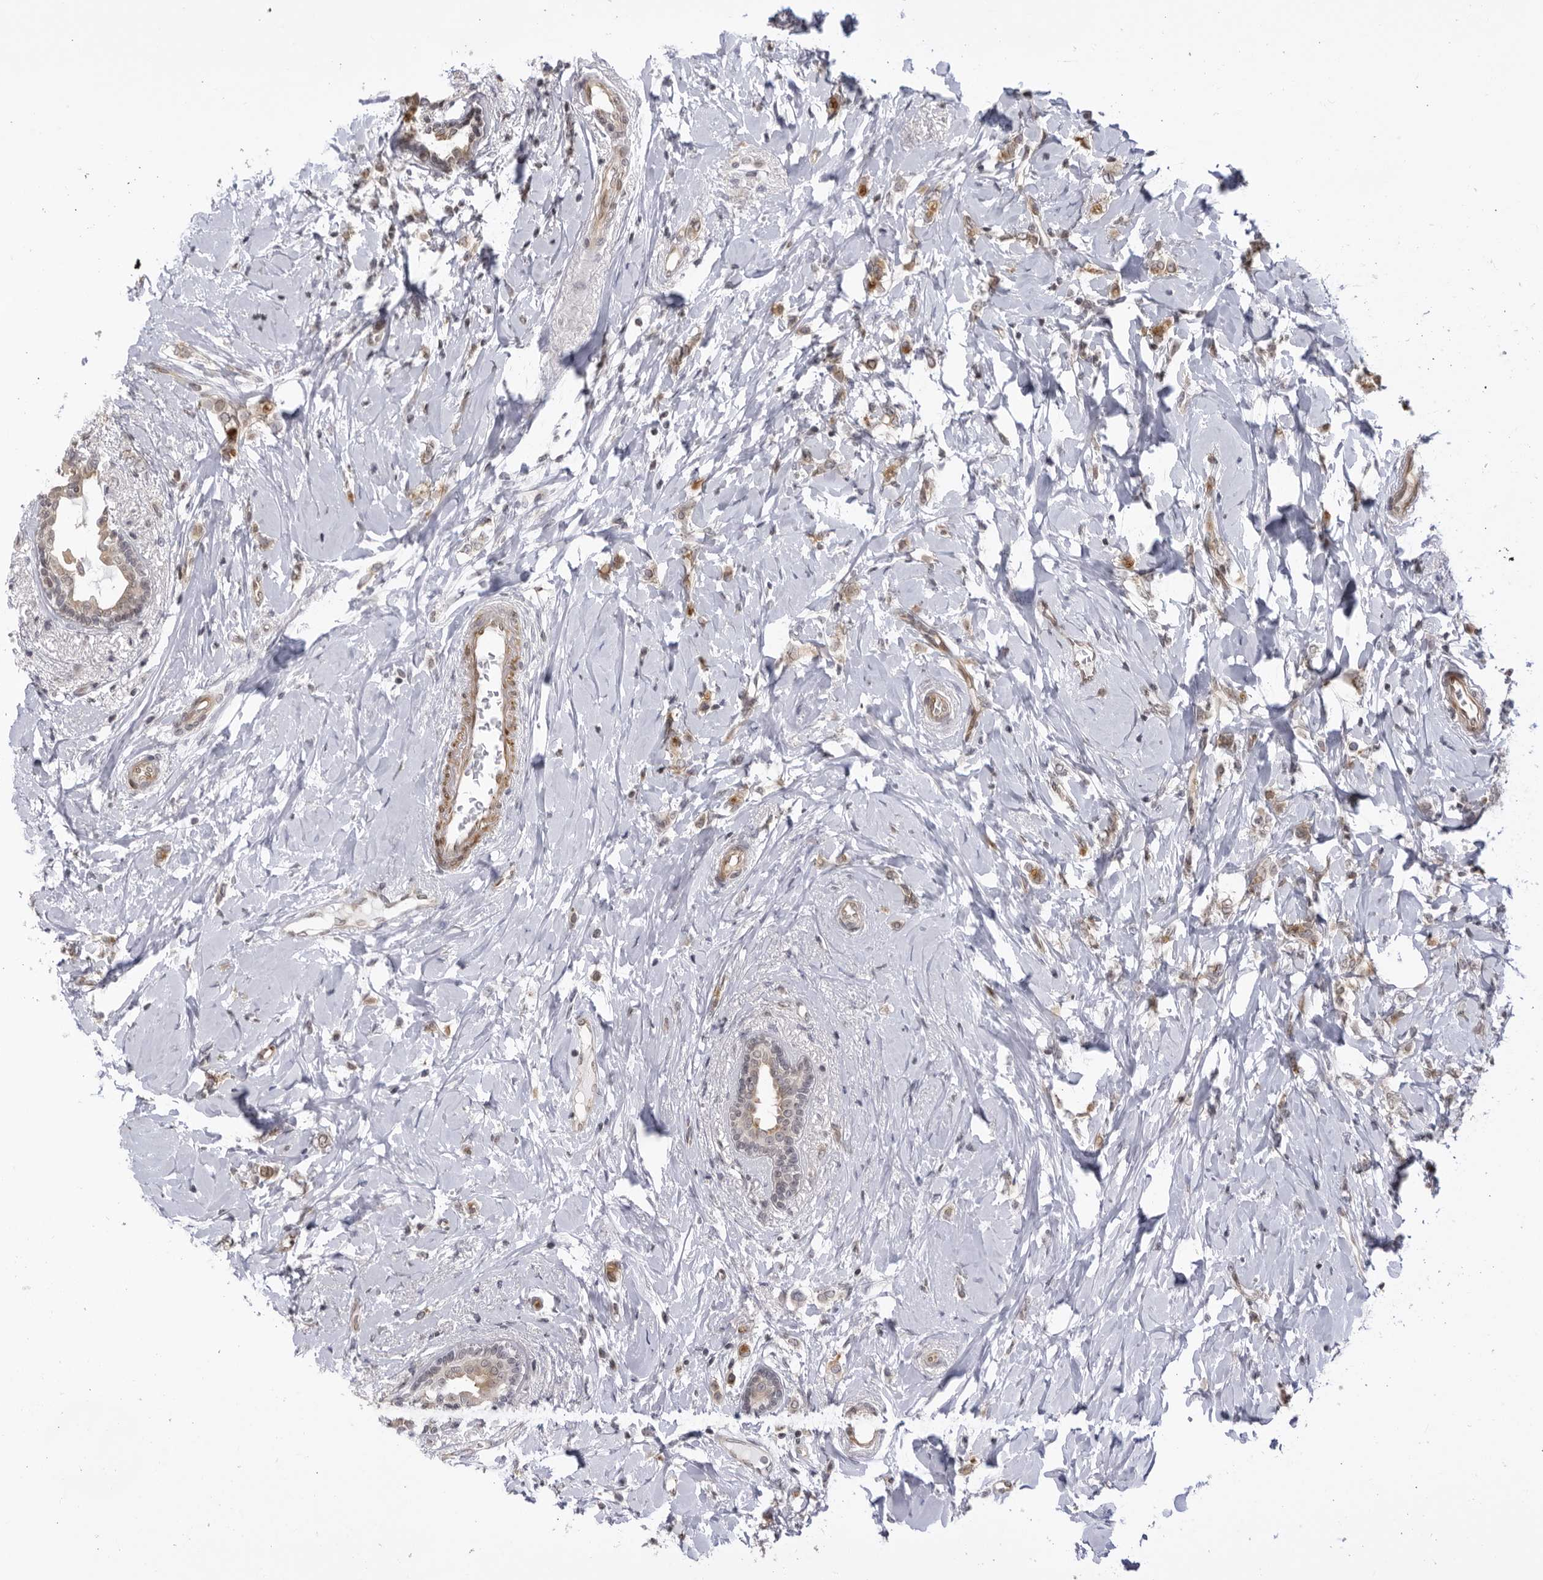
{"staining": {"intensity": "moderate", "quantity": ">75%", "location": "cytoplasmic/membranous"}, "tissue": "breast cancer", "cell_type": "Tumor cells", "image_type": "cancer", "snomed": [{"axis": "morphology", "description": "Normal tissue, NOS"}, {"axis": "morphology", "description": "Lobular carcinoma"}, {"axis": "topography", "description": "Breast"}], "caption": "Immunohistochemical staining of human breast cancer demonstrates moderate cytoplasmic/membranous protein staining in approximately >75% of tumor cells. Immunohistochemistry (ihc) stains the protein of interest in brown and the nuclei are stained blue.", "gene": "CNBD1", "patient": {"sex": "female", "age": 47}}